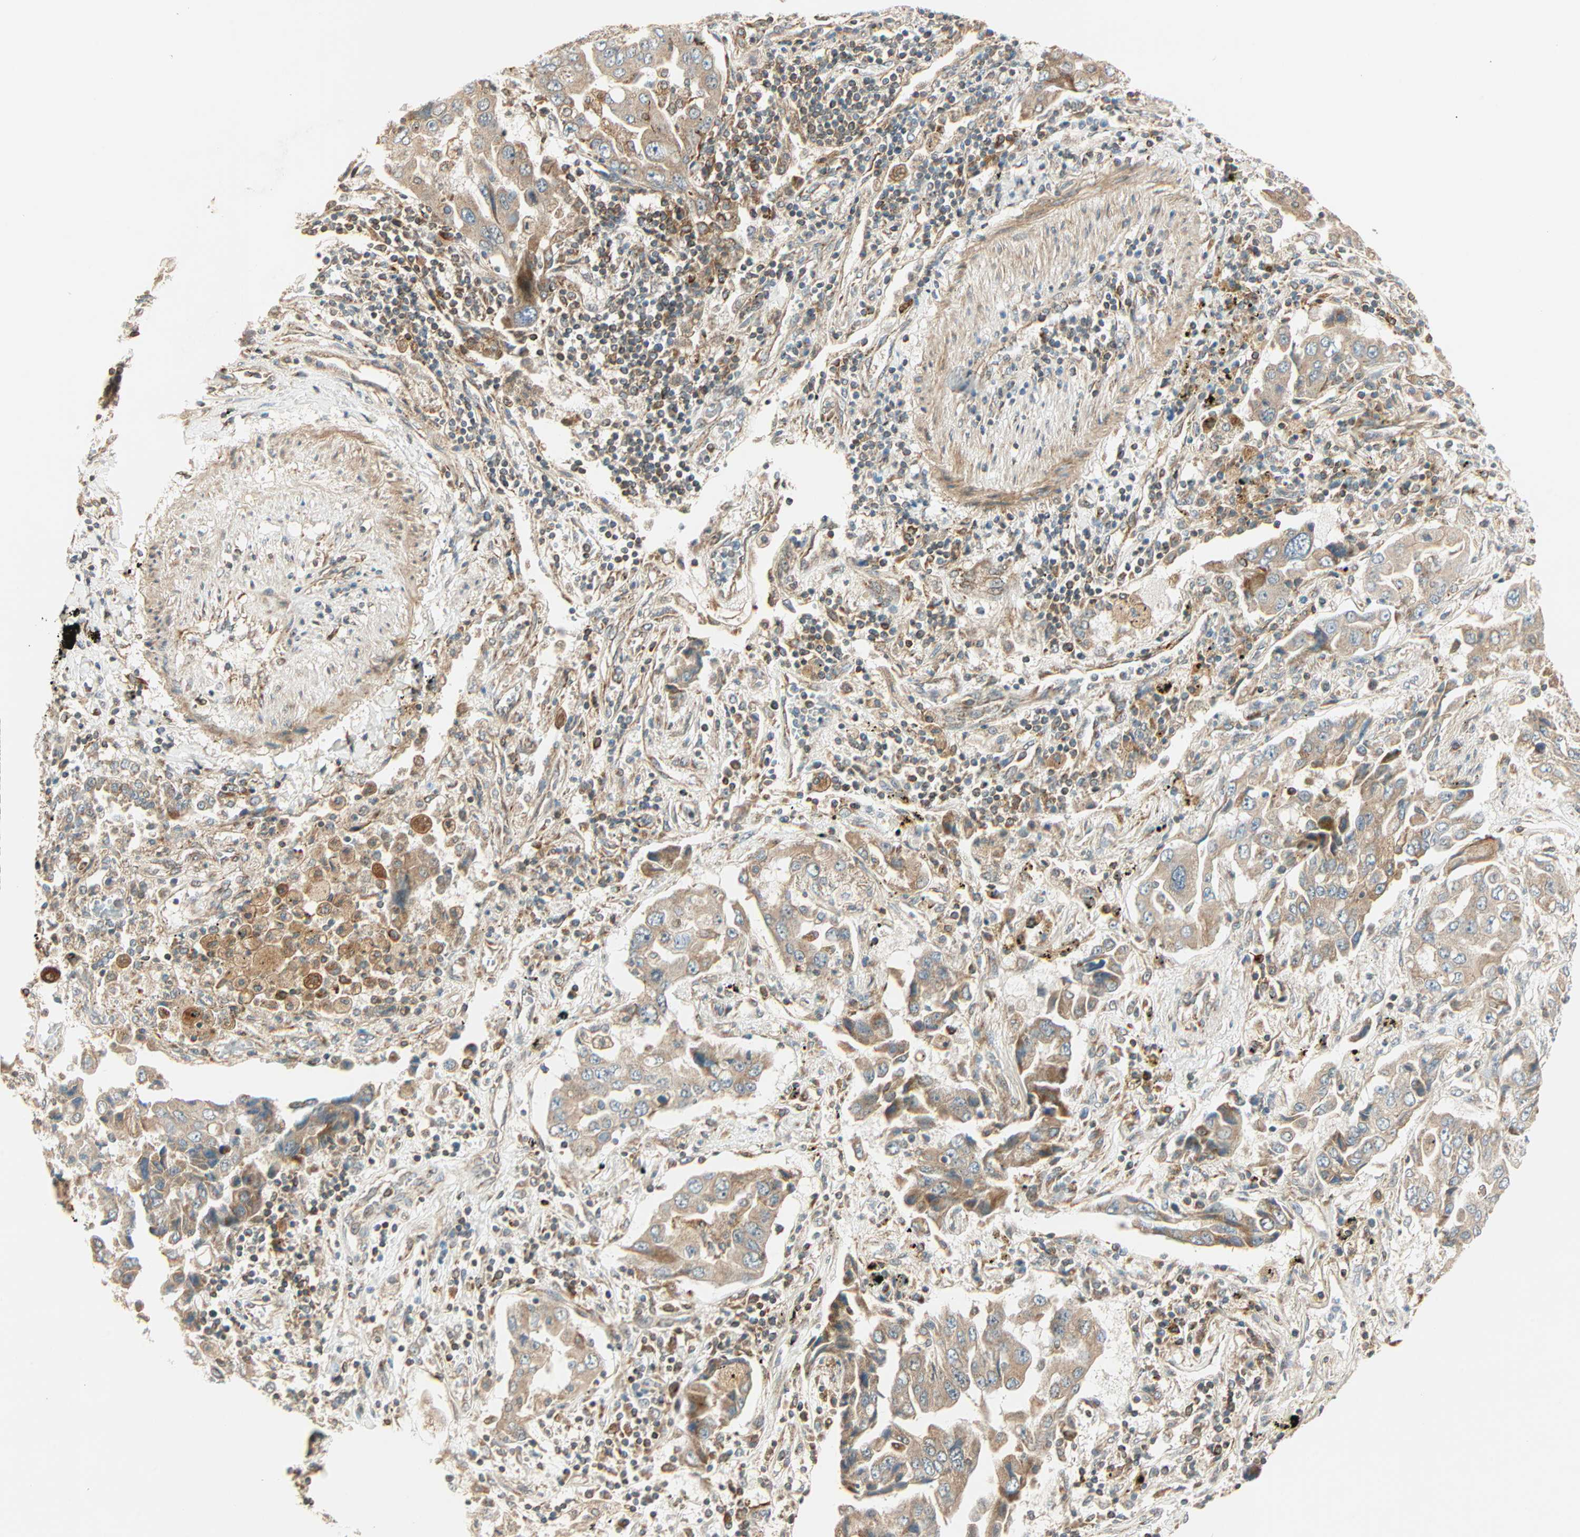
{"staining": {"intensity": "moderate", "quantity": ">75%", "location": "cytoplasmic/membranous"}, "tissue": "lung cancer", "cell_type": "Tumor cells", "image_type": "cancer", "snomed": [{"axis": "morphology", "description": "Adenocarcinoma, NOS"}, {"axis": "topography", "description": "Lung"}], "caption": "Tumor cells display moderate cytoplasmic/membranous staining in approximately >75% of cells in lung adenocarcinoma.", "gene": "PNPLA6", "patient": {"sex": "female", "age": 65}}